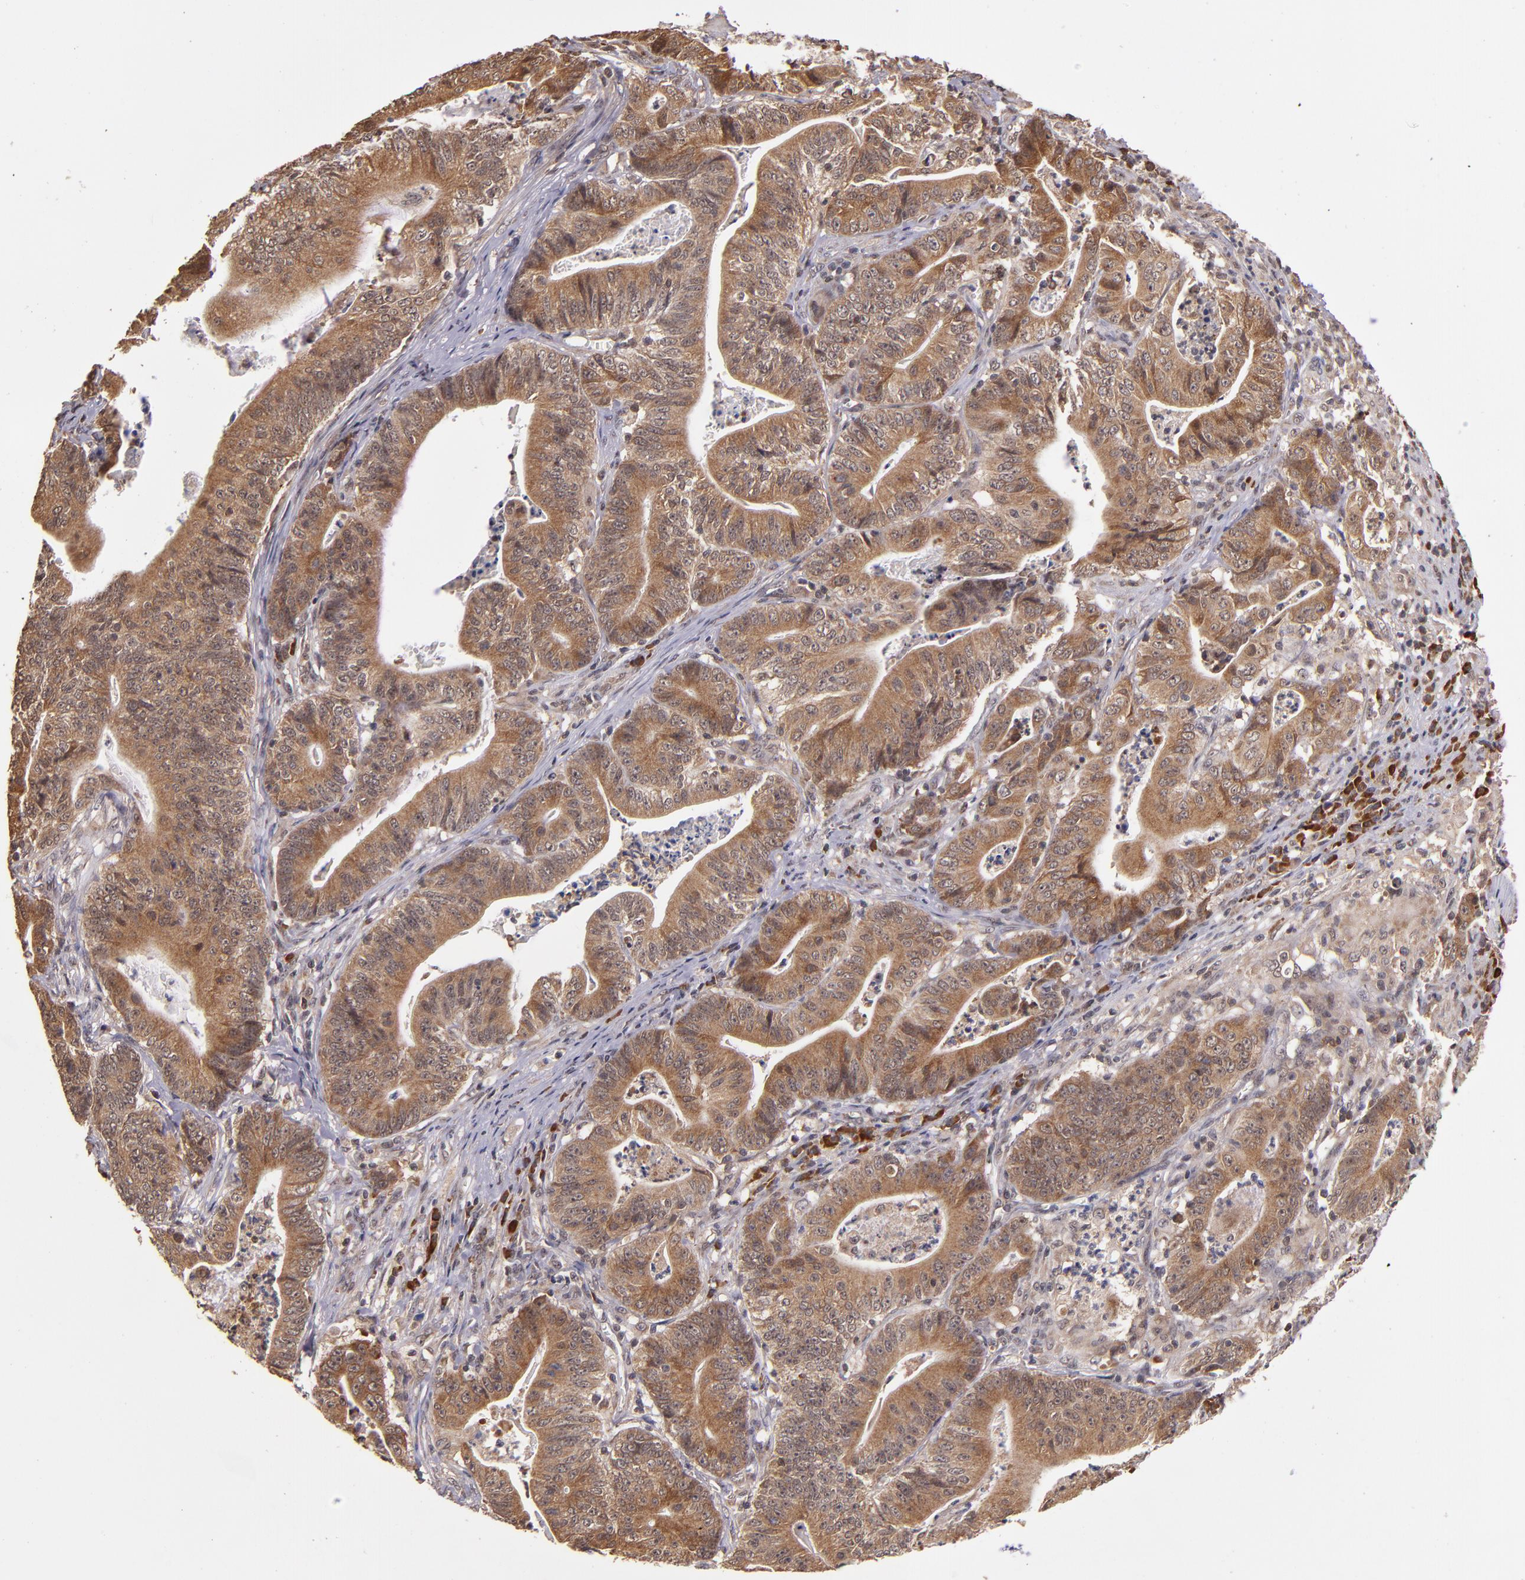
{"staining": {"intensity": "strong", "quantity": ">75%", "location": "cytoplasmic/membranous"}, "tissue": "stomach cancer", "cell_type": "Tumor cells", "image_type": "cancer", "snomed": [{"axis": "morphology", "description": "Adenocarcinoma, NOS"}, {"axis": "topography", "description": "Stomach, lower"}], "caption": "Immunohistochemistry histopathology image of adenocarcinoma (stomach) stained for a protein (brown), which reveals high levels of strong cytoplasmic/membranous staining in approximately >75% of tumor cells.", "gene": "RIOK3", "patient": {"sex": "female", "age": 86}}